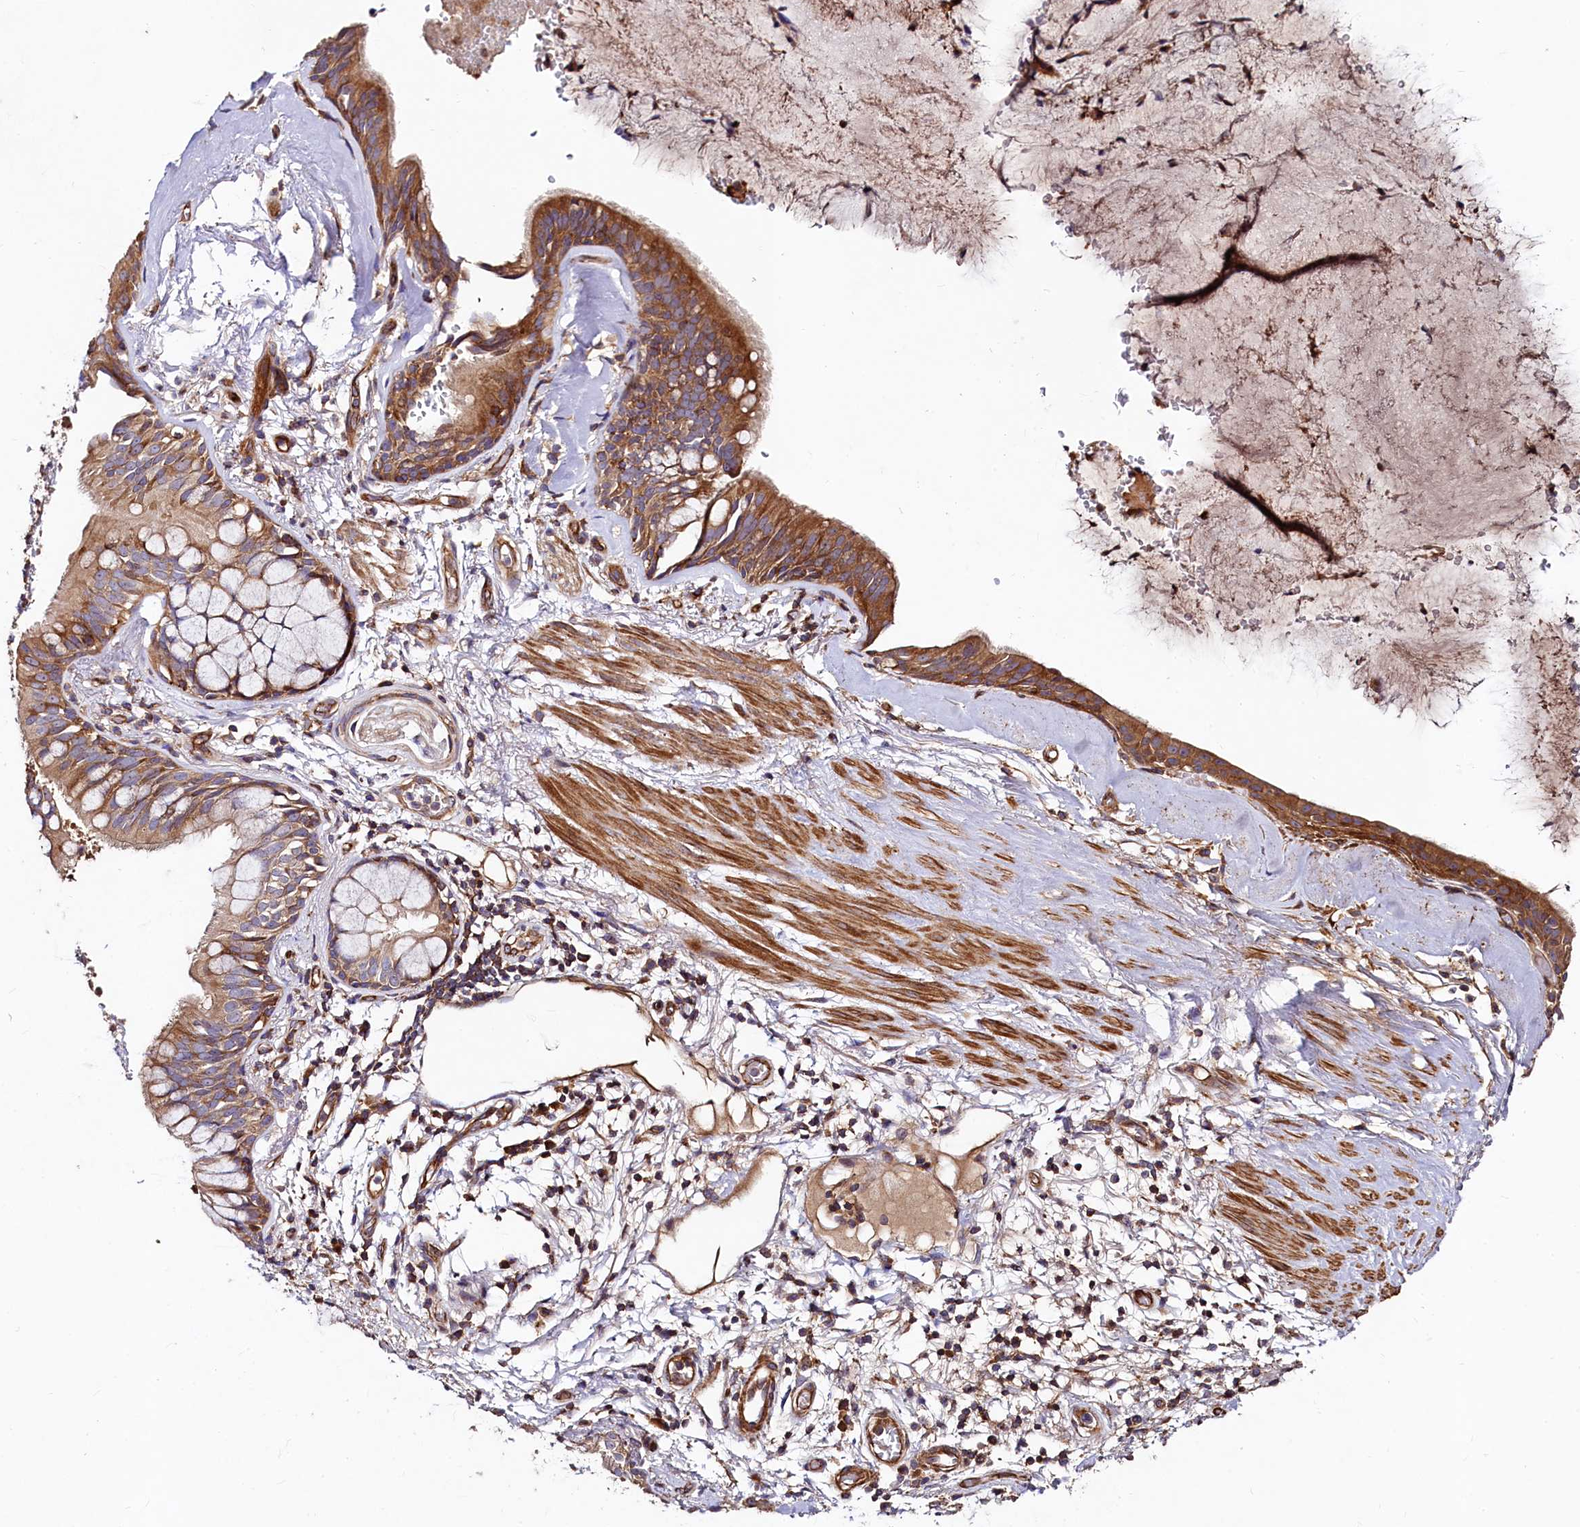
{"staining": {"intensity": "moderate", "quantity": "<25%", "location": "cytoplasmic/membranous"}, "tissue": "adipose tissue", "cell_type": "Adipocytes", "image_type": "normal", "snomed": [{"axis": "morphology", "description": "Normal tissue, NOS"}, {"axis": "topography", "description": "Cartilage tissue"}], "caption": "Moderate cytoplasmic/membranous positivity for a protein is identified in approximately <25% of adipocytes of unremarkable adipose tissue using immunohistochemistry.", "gene": "KLHDC4", "patient": {"sex": "female", "age": 63}}